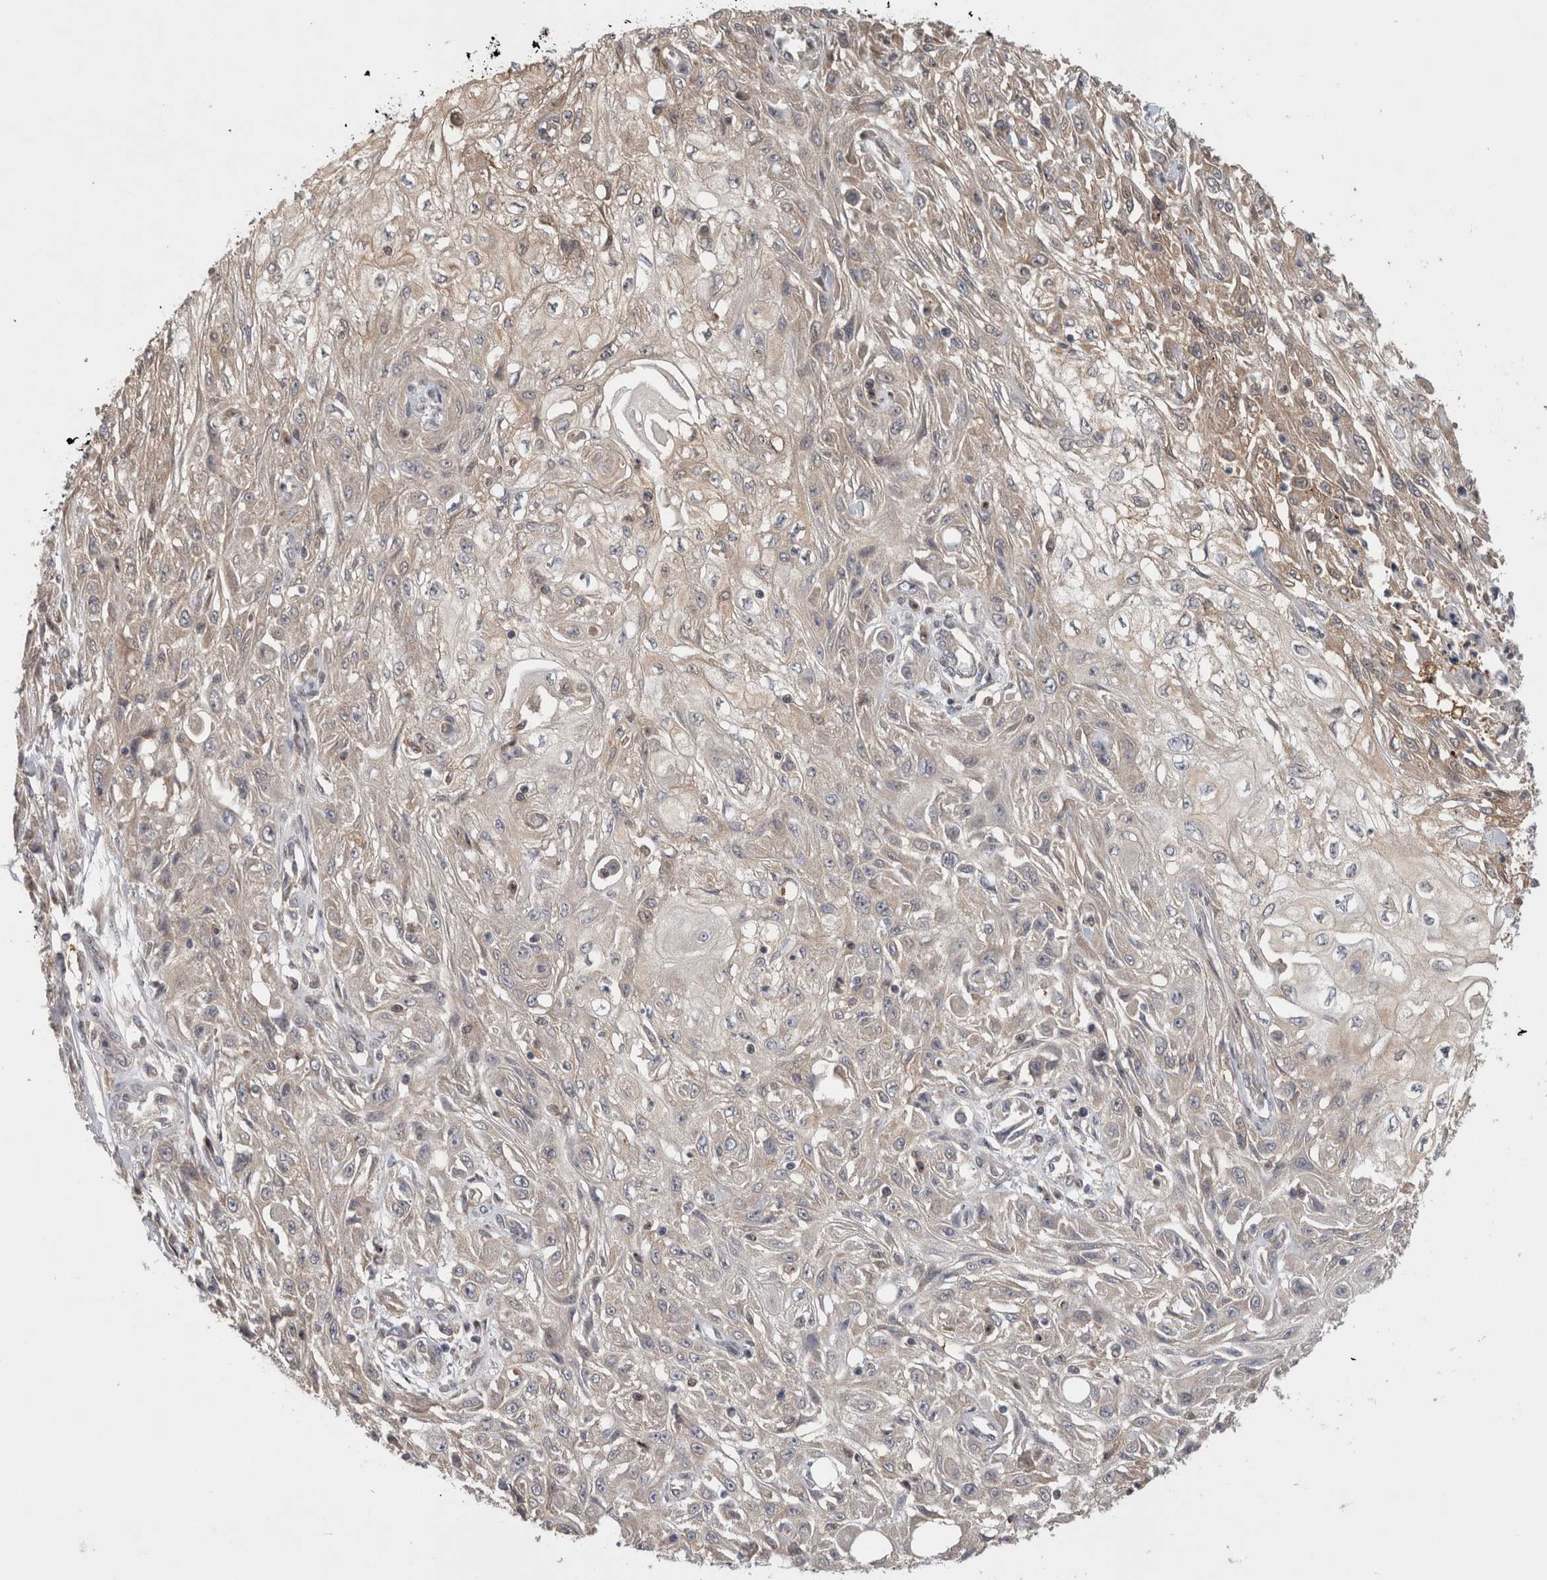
{"staining": {"intensity": "weak", "quantity": "25%-75%", "location": "cytoplasmic/membranous"}, "tissue": "skin cancer", "cell_type": "Tumor cells", "image_type": "cancer", "snomed": [{"axis": "morphology", "description": "Squamous cell carcinoma, NOS"}, {"axis": "morphology", "description": "Squamous cell carcinoma, metastatic, NOS"}, {"axis": "topography", "description": "Skin"}, {"axis": "topography", "description": "Lymph node"}], "caption": "A low amount of weak cytoplasmic/membranous expression is identified in about 25%-75% of tumor cells in metastatic squamous cell carcinoma (skin) tissue.", "gene": "PIGP", "patient": {"sex": "male", "age": 75}}